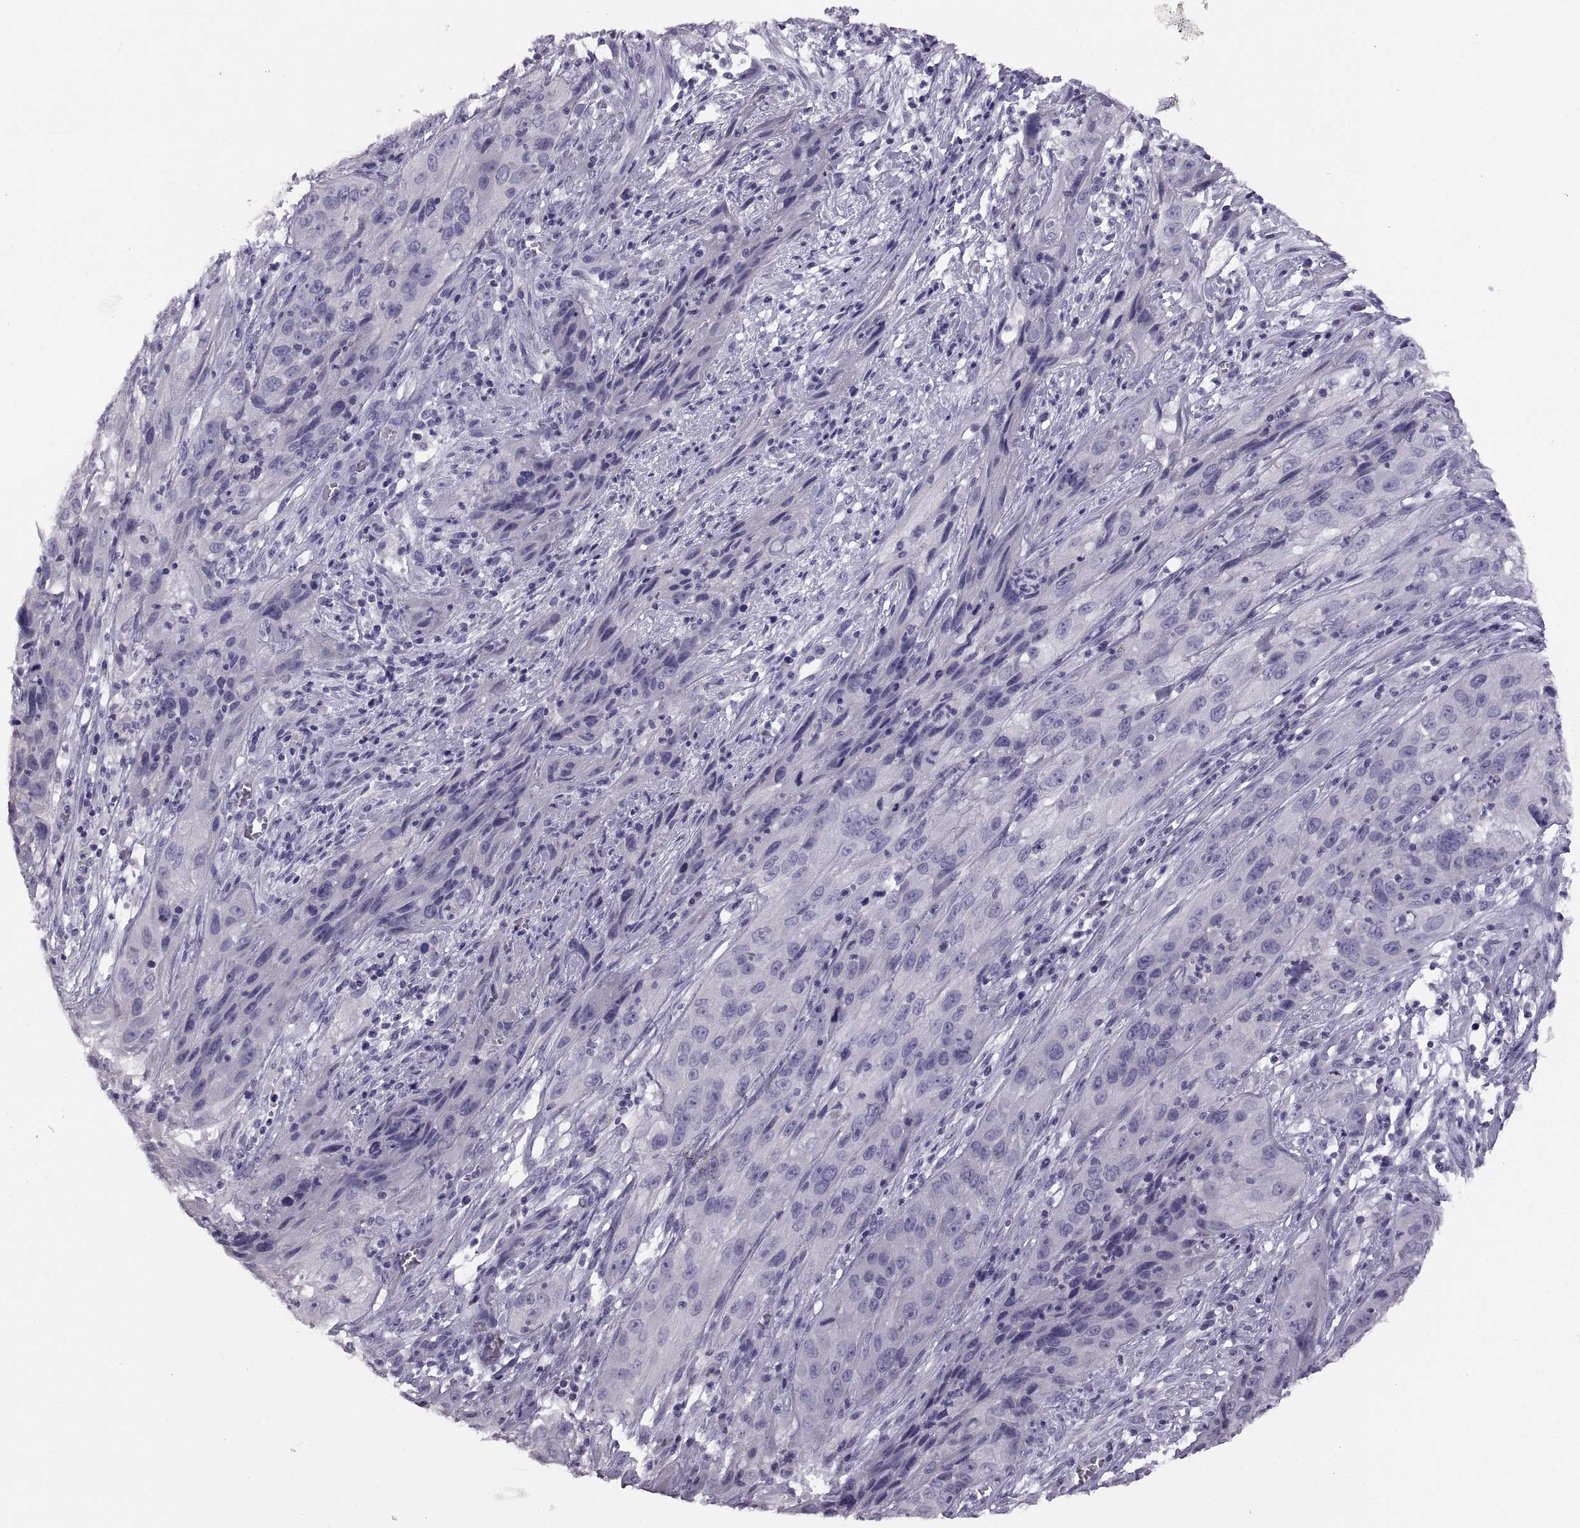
{"staining": {"intensity": "negative", "quantity": "none", "location": "none"}, "tissue": "cervical cancer", "cell_type": "Tumor cells", "image_type": "cancer", "snomed": [{"axis": "morphology", "description": "Squamous cell carcinoma, NOS"}, {"axis": "topography", "description": "Cervix"}], "caption": "This is a micrograph of immunohistochemistry staining of cervical cancer (squamous cell carcinoma), which shows no expression in tumor cells.", "gene": "WBP2NL", "patient": {"sex": "female", "age": 32}}